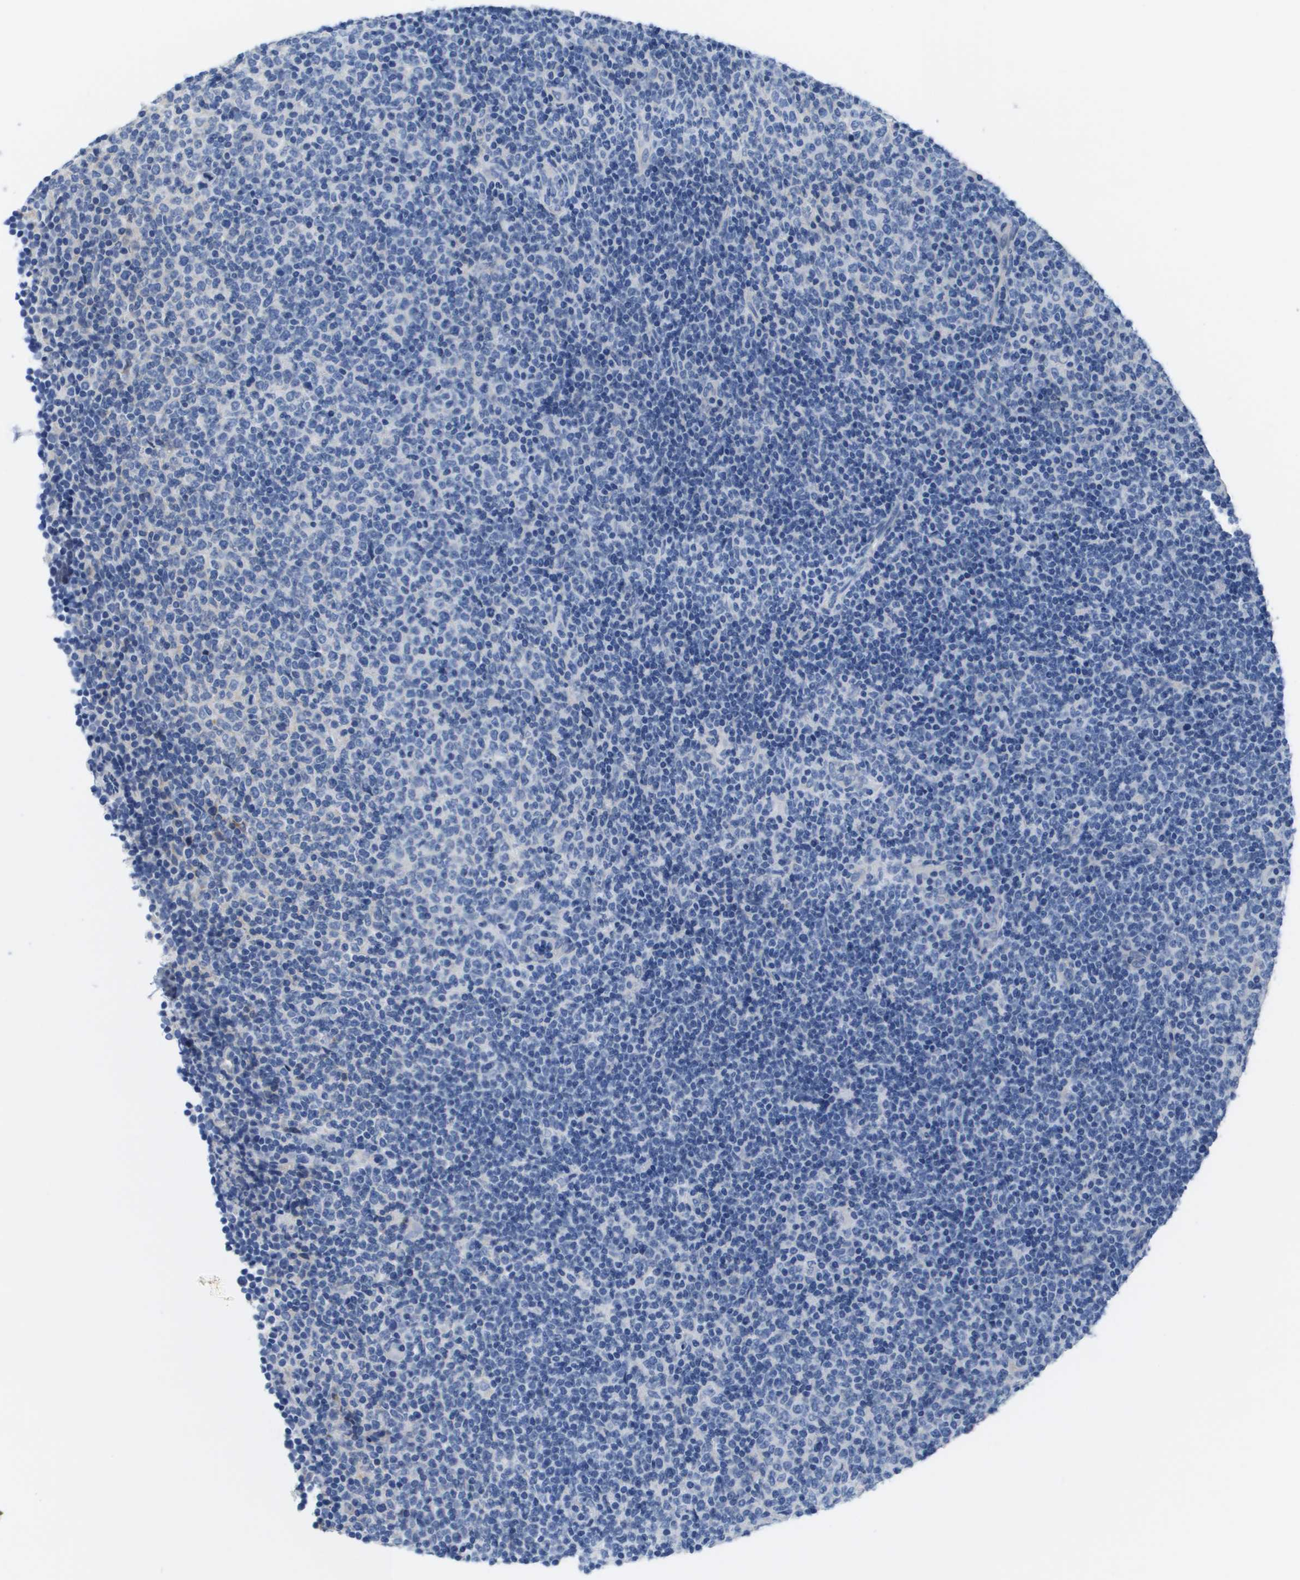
{"staining": {"intensity": "negative", "quantity": "none", "location": "none"}, "tissue": "lymphoma", "cell_type": "Tumor cells", "image_type": "cancer", "snomed": [{"axis": "morphology", "description": "Malignant lymphoma, non-Hodgkin's type, High grade"}, {"axis": "topography", "description": "Lymph node"}], "caption": "A high-resolution micrograph shows immunohistochemistry (IHC) staining of malignant lymphoma, non-Hodgkin's type (high-grade), which shows no significant staining in tumor cells. (Brightfield microscopy of DAB IHC at high magnification).", "gene": "APOA1", "patient": {"sex": "female", "age": 76}}